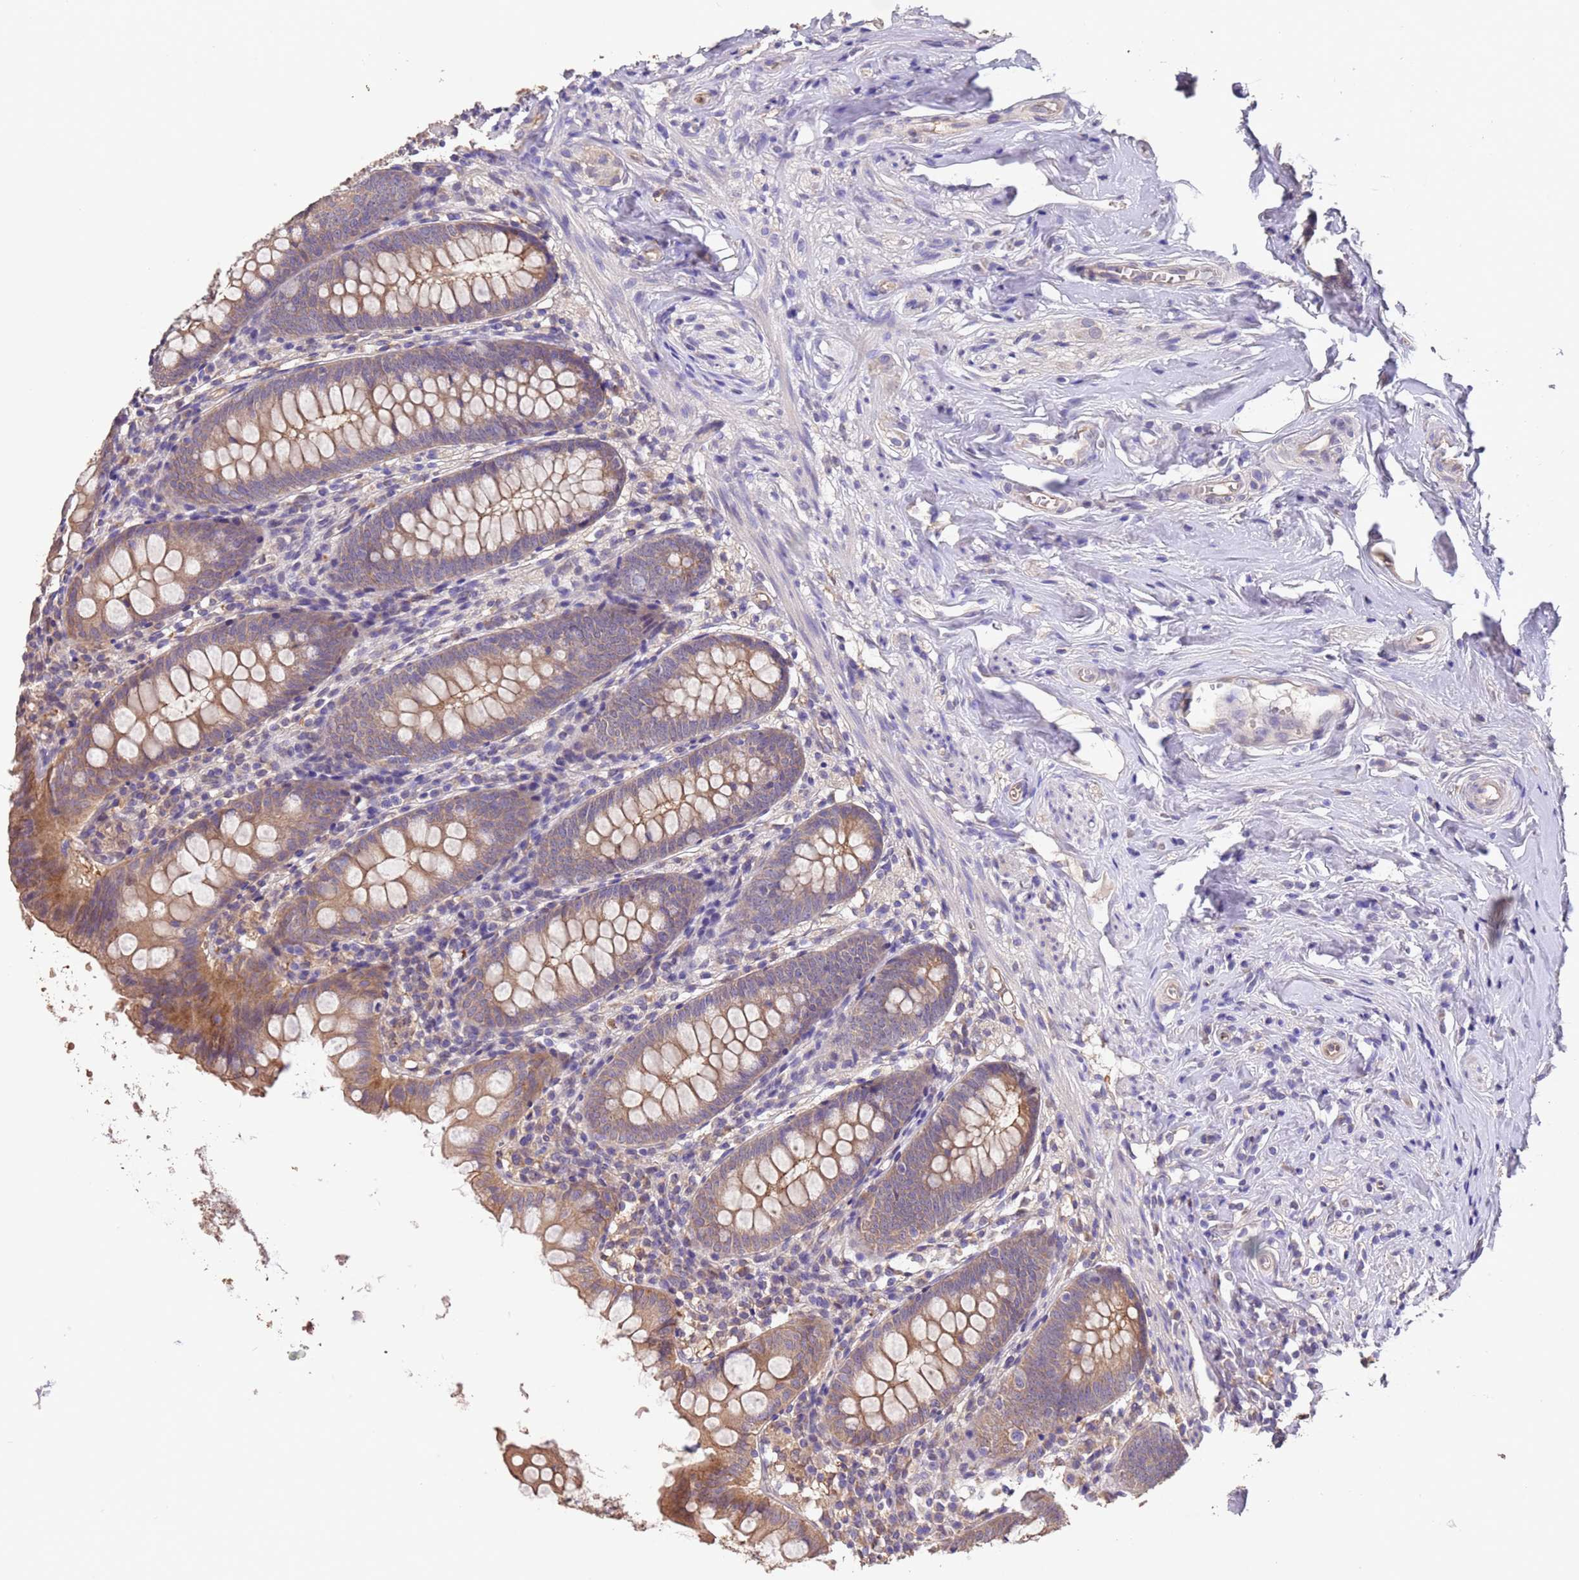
{"staining": {"intensity": "moderate", "quantity": ">75%", "location": "cytoplasmic/membranous"}, "tissue": "appendix", "cell_type": "Glandular cells", "image_type": "normal", "snomed": [{"axis": "morphology", "description": "Normal tissue, NOS"}, {"axis": "topography", "description": "Appendix"}], "caption": "A medium amount of moderate cytoplasmic/membranous staining is appreciated in approximately >75% of glandular cells in normal appendix.", "gene": "NPHP1", "patient": {"sex": "female", "age": 51}}